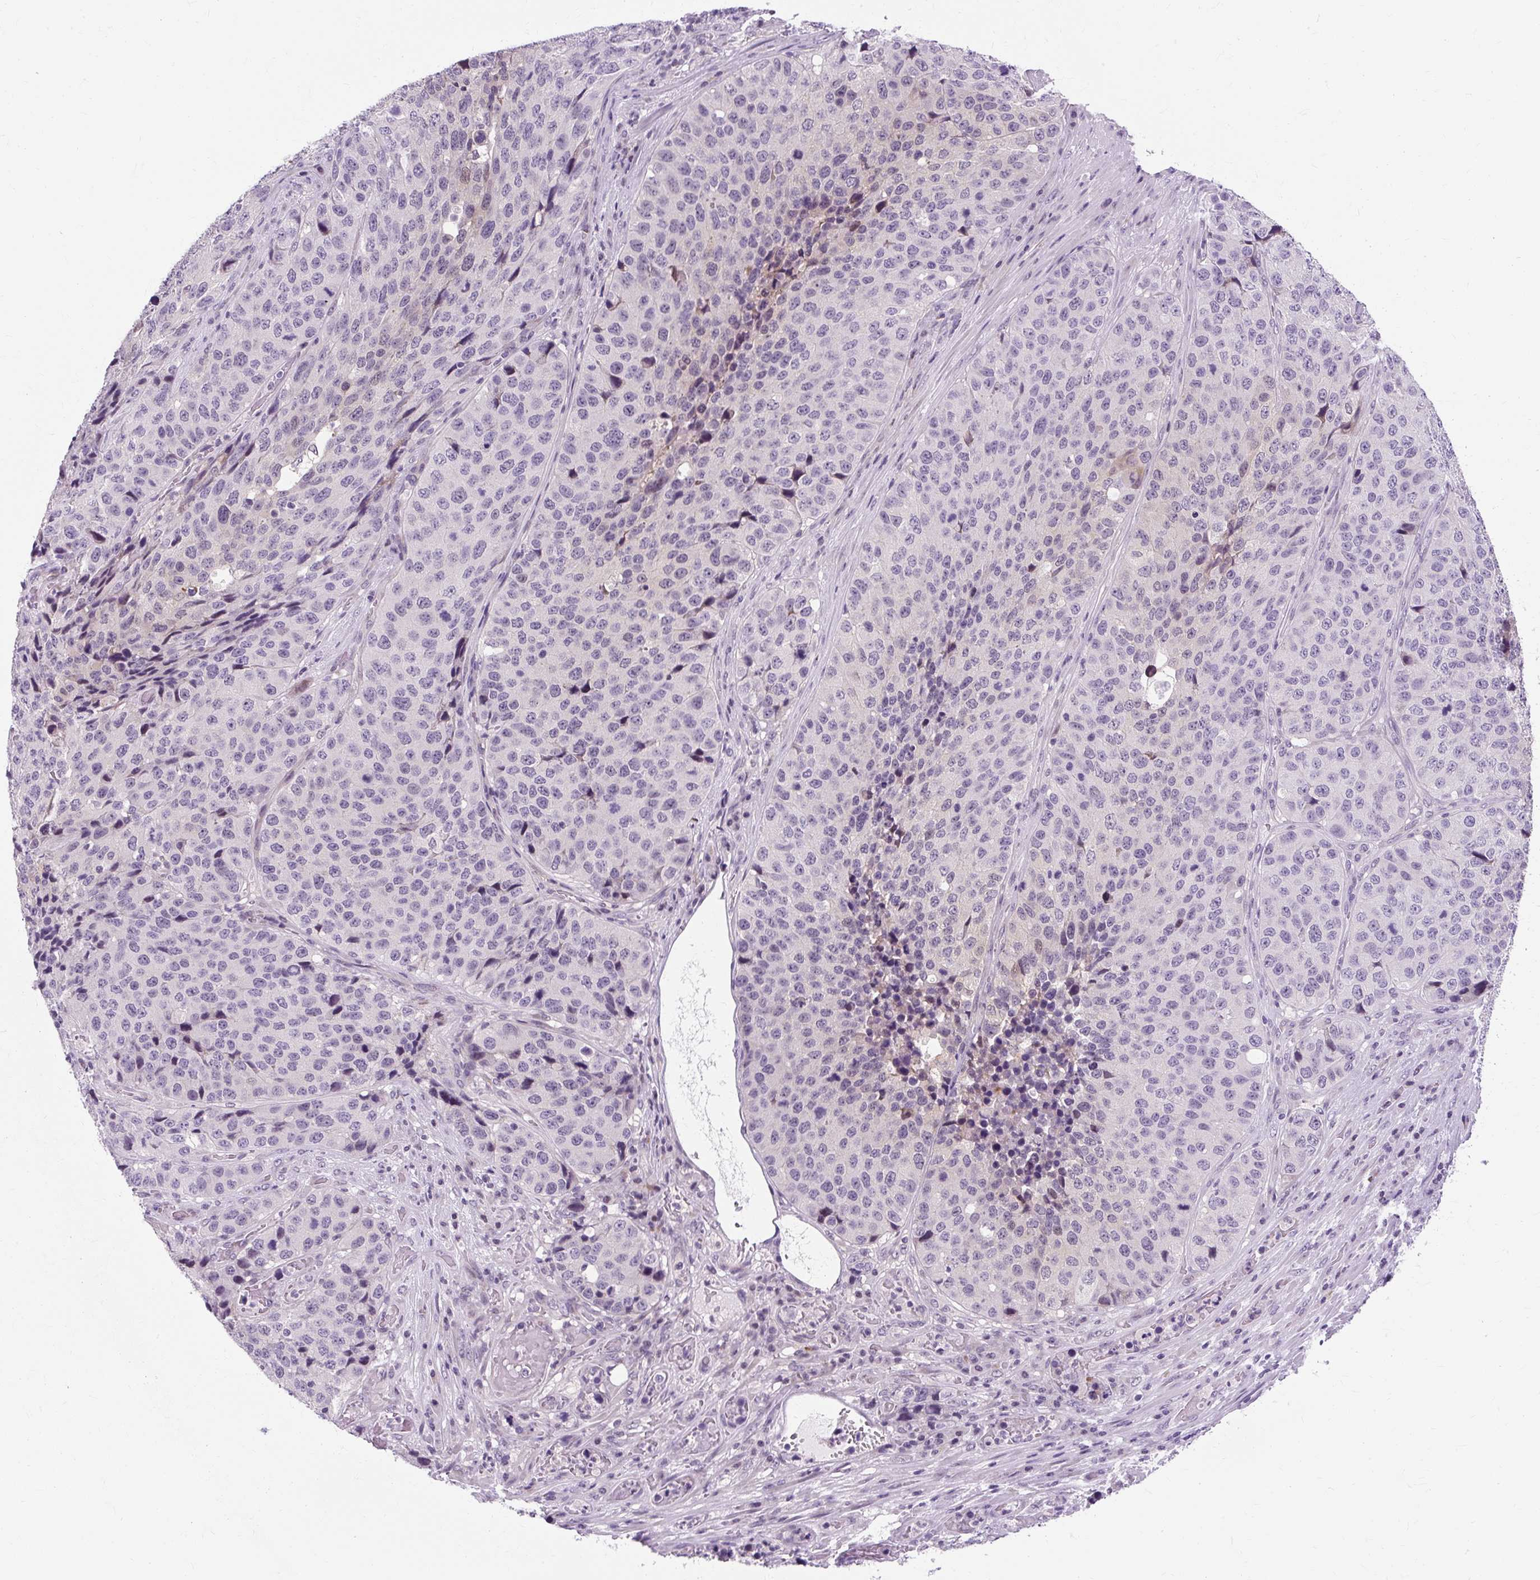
{"staining": {"intensity": "negative", "quantity": "none", "location": "none"}, "tissue": "stomach cancer", "cell_type": "Tumor cells", "image_type": "cancer", "snomed": [{"axis": "morphology", "description": "Adenocarcinoma, NOS"}, {"axis": "topography", "description": "Stomach"}], "caption": "IHC histopathology image of adenocarcinoma (stomach) stained for a protein (brown), which displays no expression in tumor cells.", "gene": "RYBP", "patient": {"sex": "male", "age": 71}}